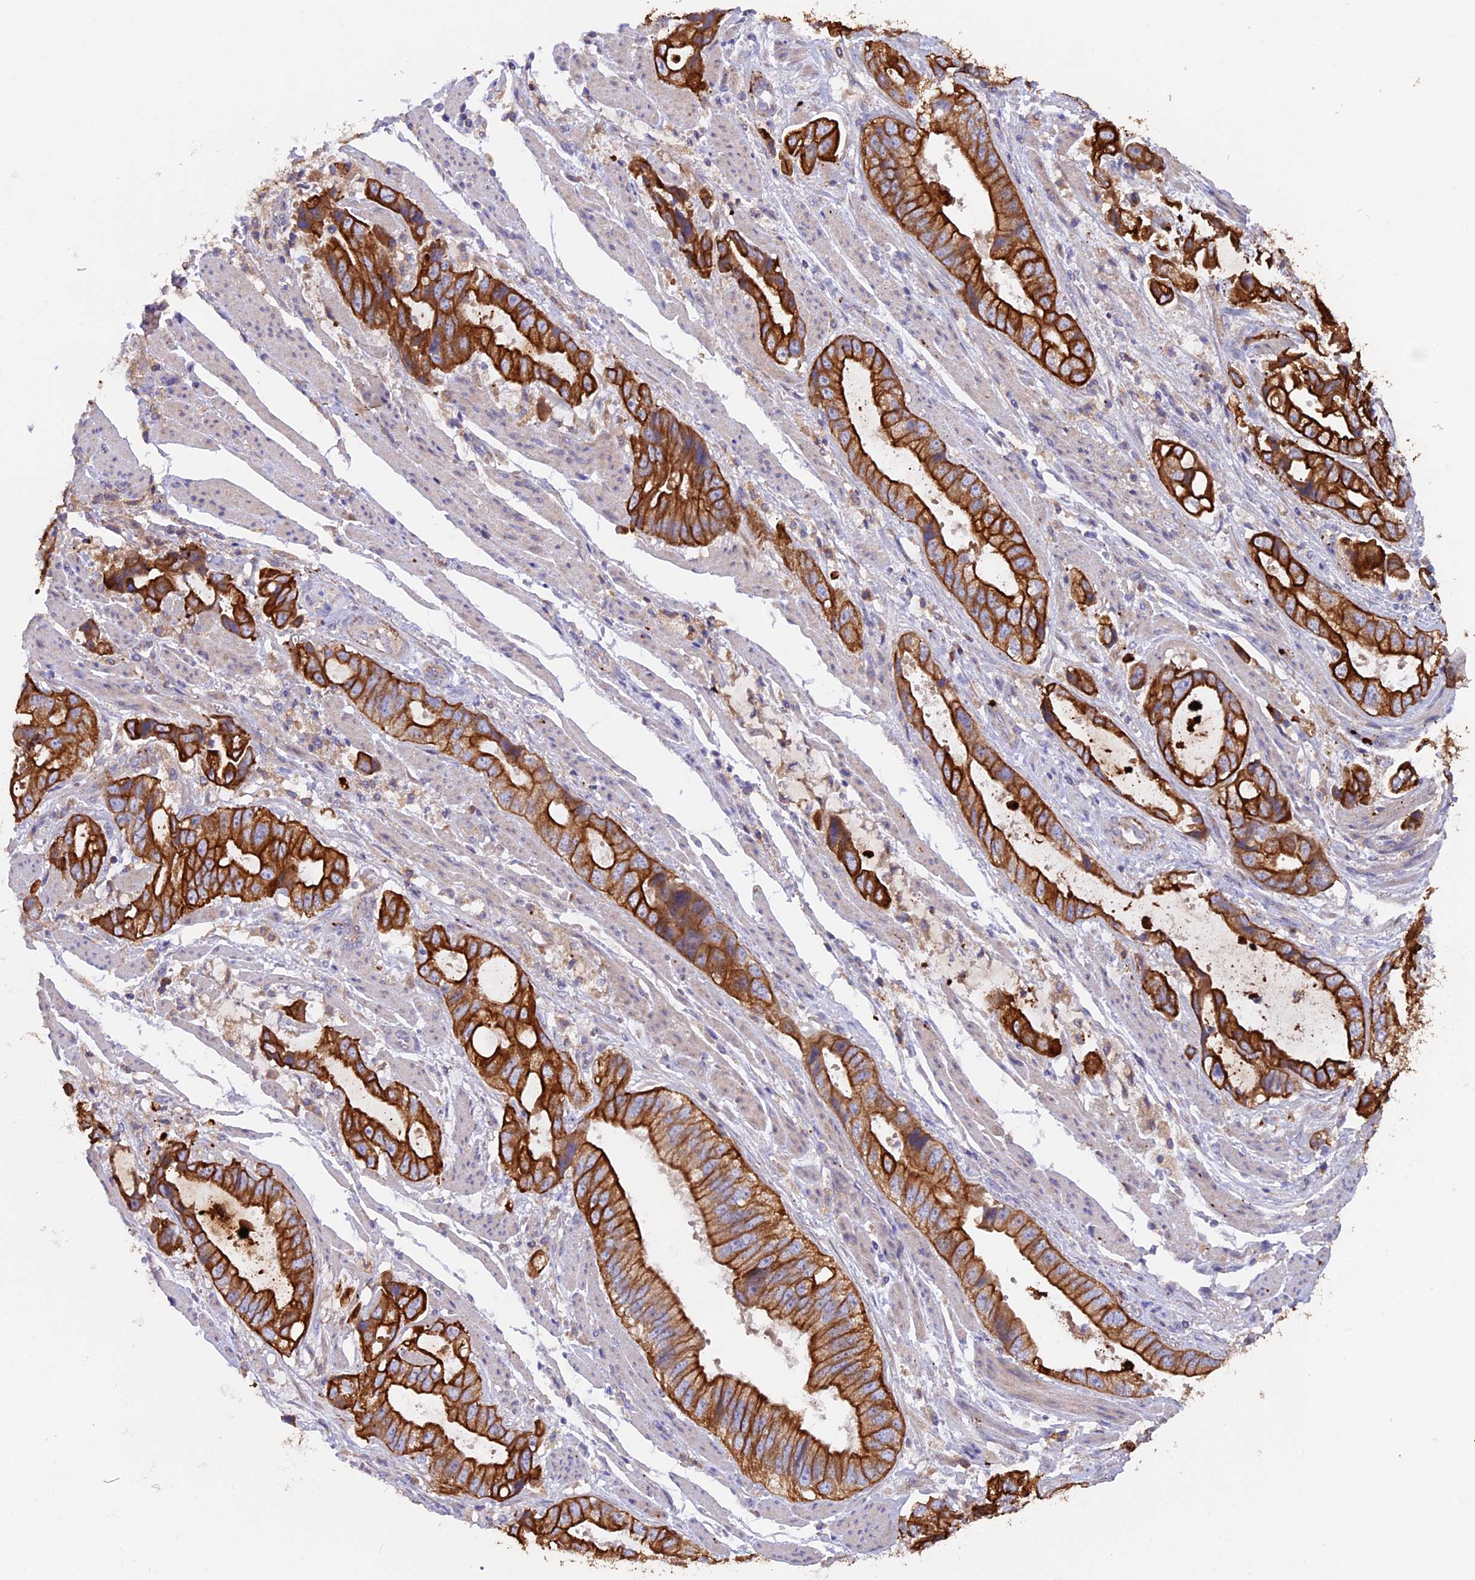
{"staining": {"intensity": "strong", "quantity": ">75%", "location": "cytoplasmic/membranous"}, "tissue": "stomach cancer", "cell_type": "Tumor cells", "image_type": "cancer", "snomed": [{"axis": "morphology", "description": "Adenocarcinoma, NOS"}, {"axis": "topography", "description": "Stomach"}], "caption": "Immunohistochemical staining of stomach cancer (adenocarcinoma) shows high levels of strong cytoplasmic/membranous positivity in approximately >75% of tumor cells. (IHC, brightfield microscopy, high magnification).", "gene": "PTPN9", "patient": {"sex": "male", "age": 62}}